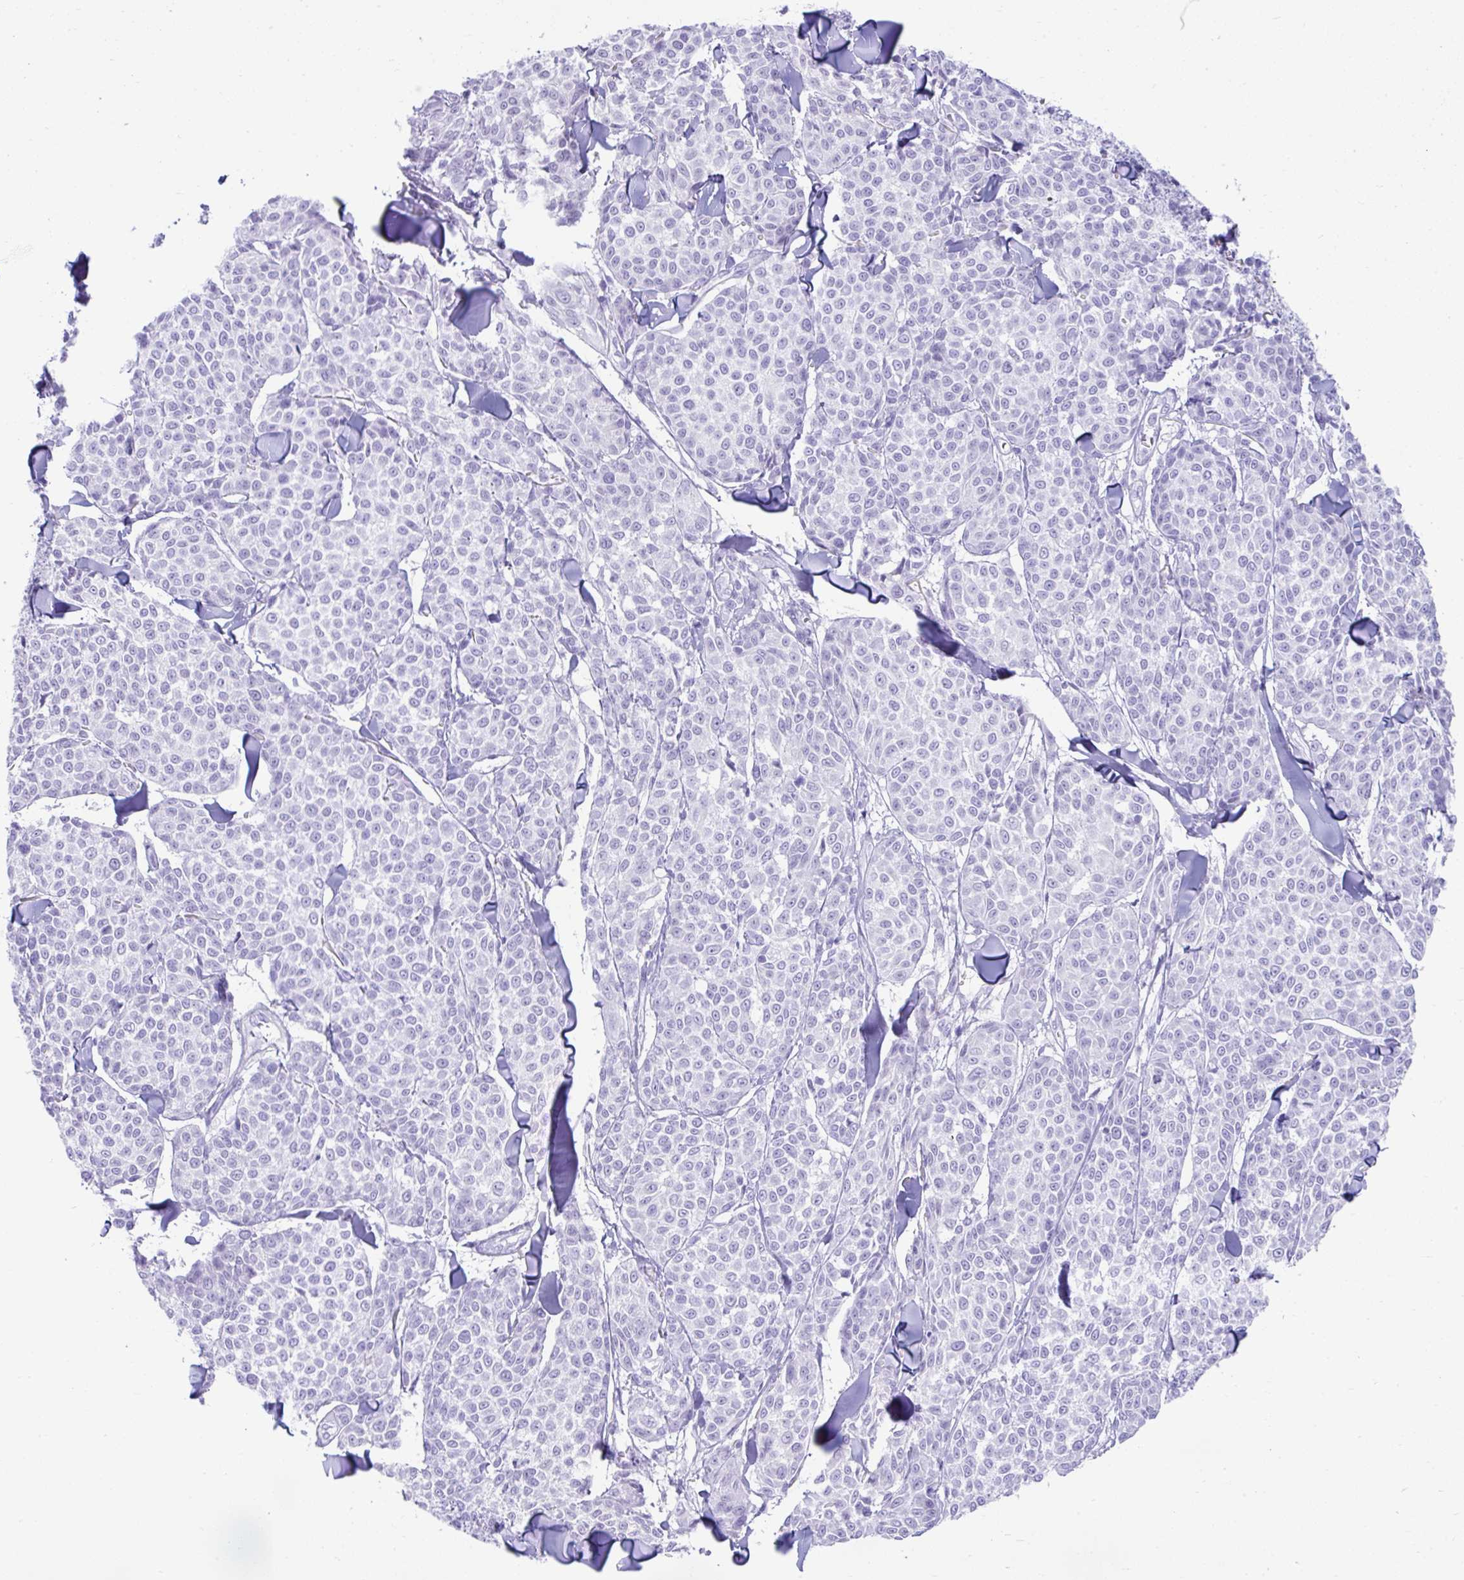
{"staining": {"intensity": "negative", "quantity": "none", "location": "none"}, "tissue": "melanoma", "cell_type": "Tumor cells", "image_type": "cancer", "snomed": [{"axis": "morphology", "description": "Malignant melanoma, NOS"}, {"axis": "topography", "description": "Skin"}], "caption": "Immunohistochemistry of melanoma exhibits no staining in tumor cells.", "gene": "PSCA", "patient": {"sex": "male", "age": 46}}